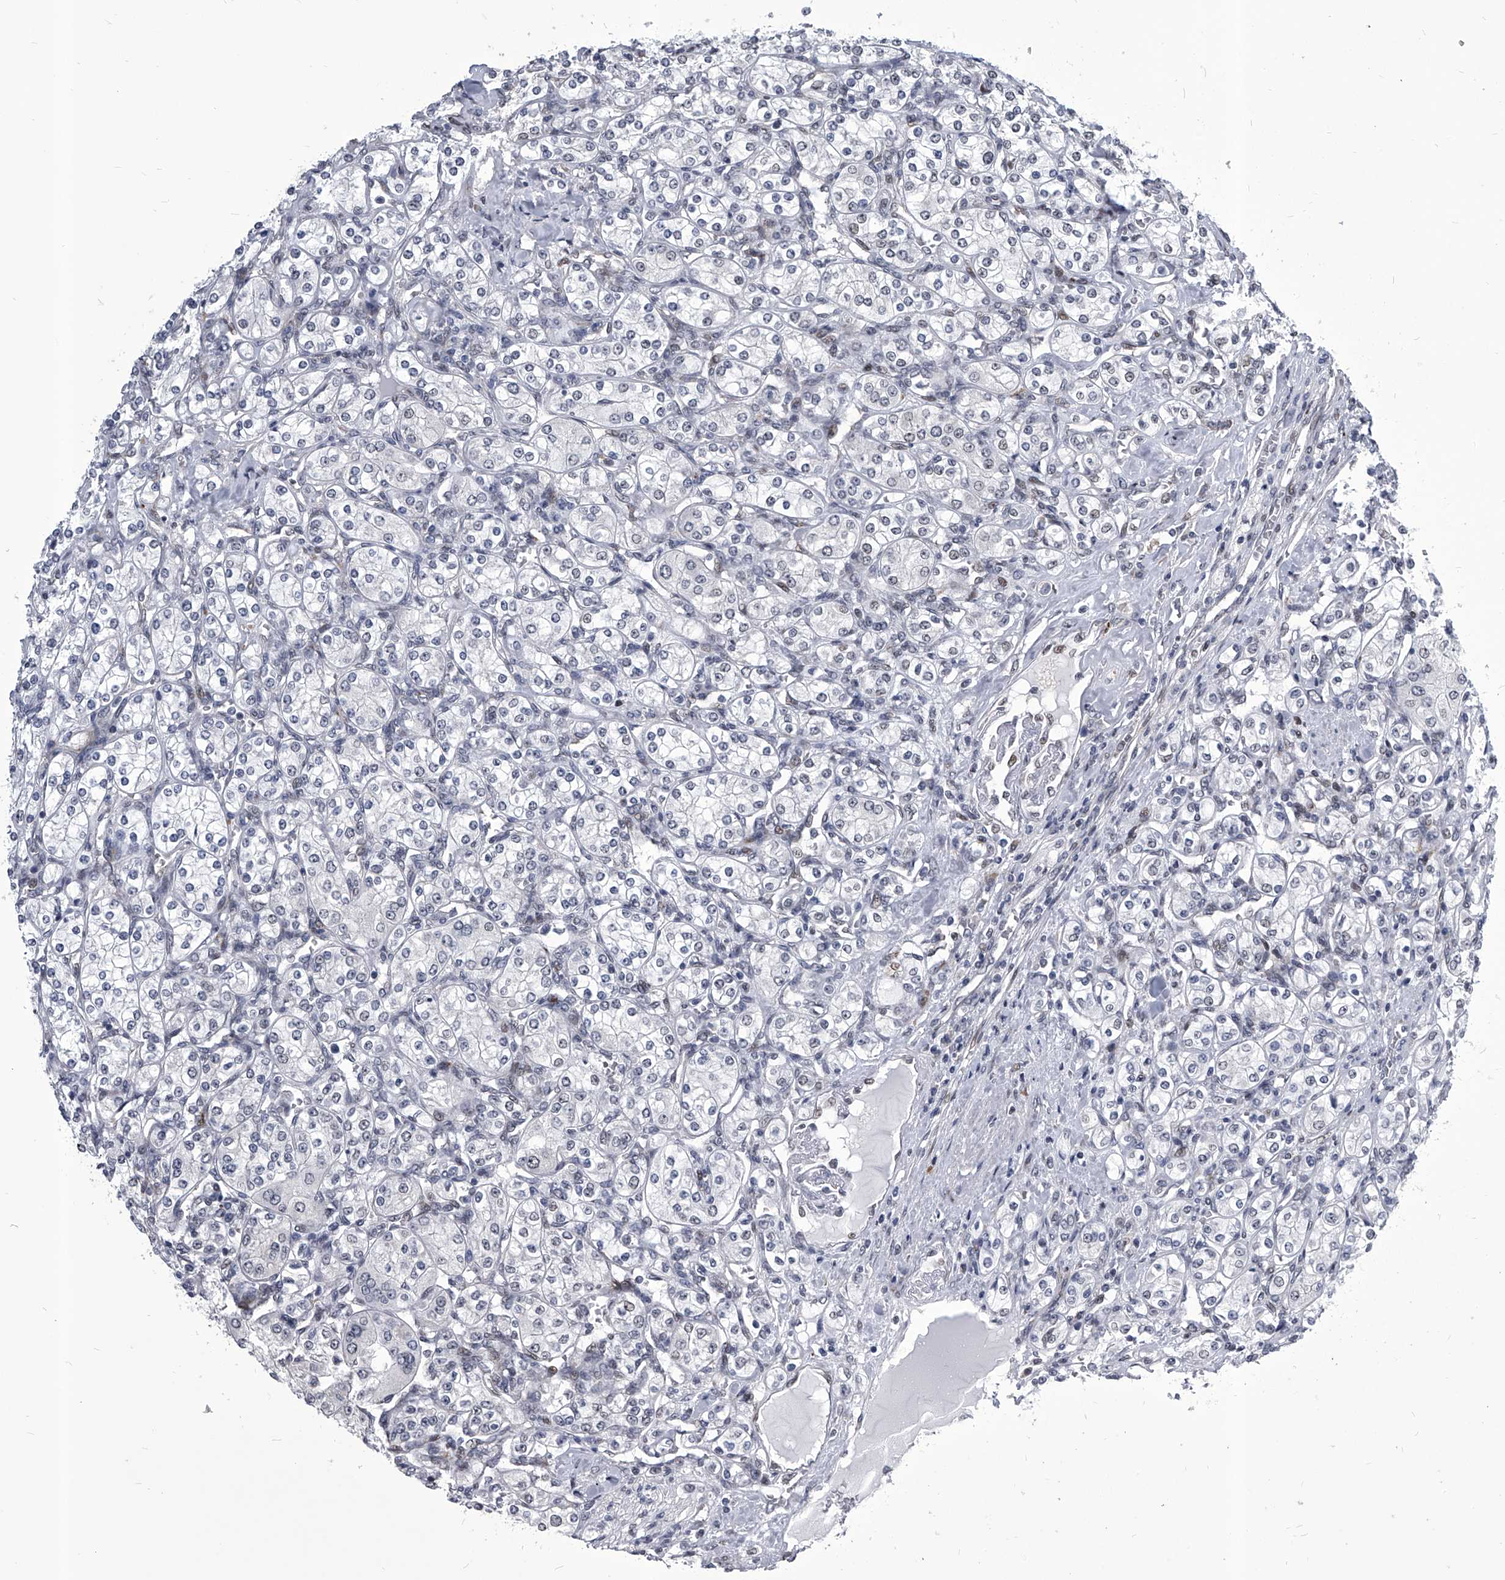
{"staining": {"intensity": "negative", "quantity": "none", "location": "none"}, "tissue": "renal cancer", "cell_type": "Tumor cells", "image_type": "cancer", "snomed": [{"axis": "morphology", "description": "Adenocarcinoma, NOS"}, {"axis": "topography", "description": "Kidney"}], "caption": "Tumor cells show no significant positivity in renal cancer (adenocarcinoma).", "gene": "CMTR1", "patient": {"sex": "male", "age": 77}}